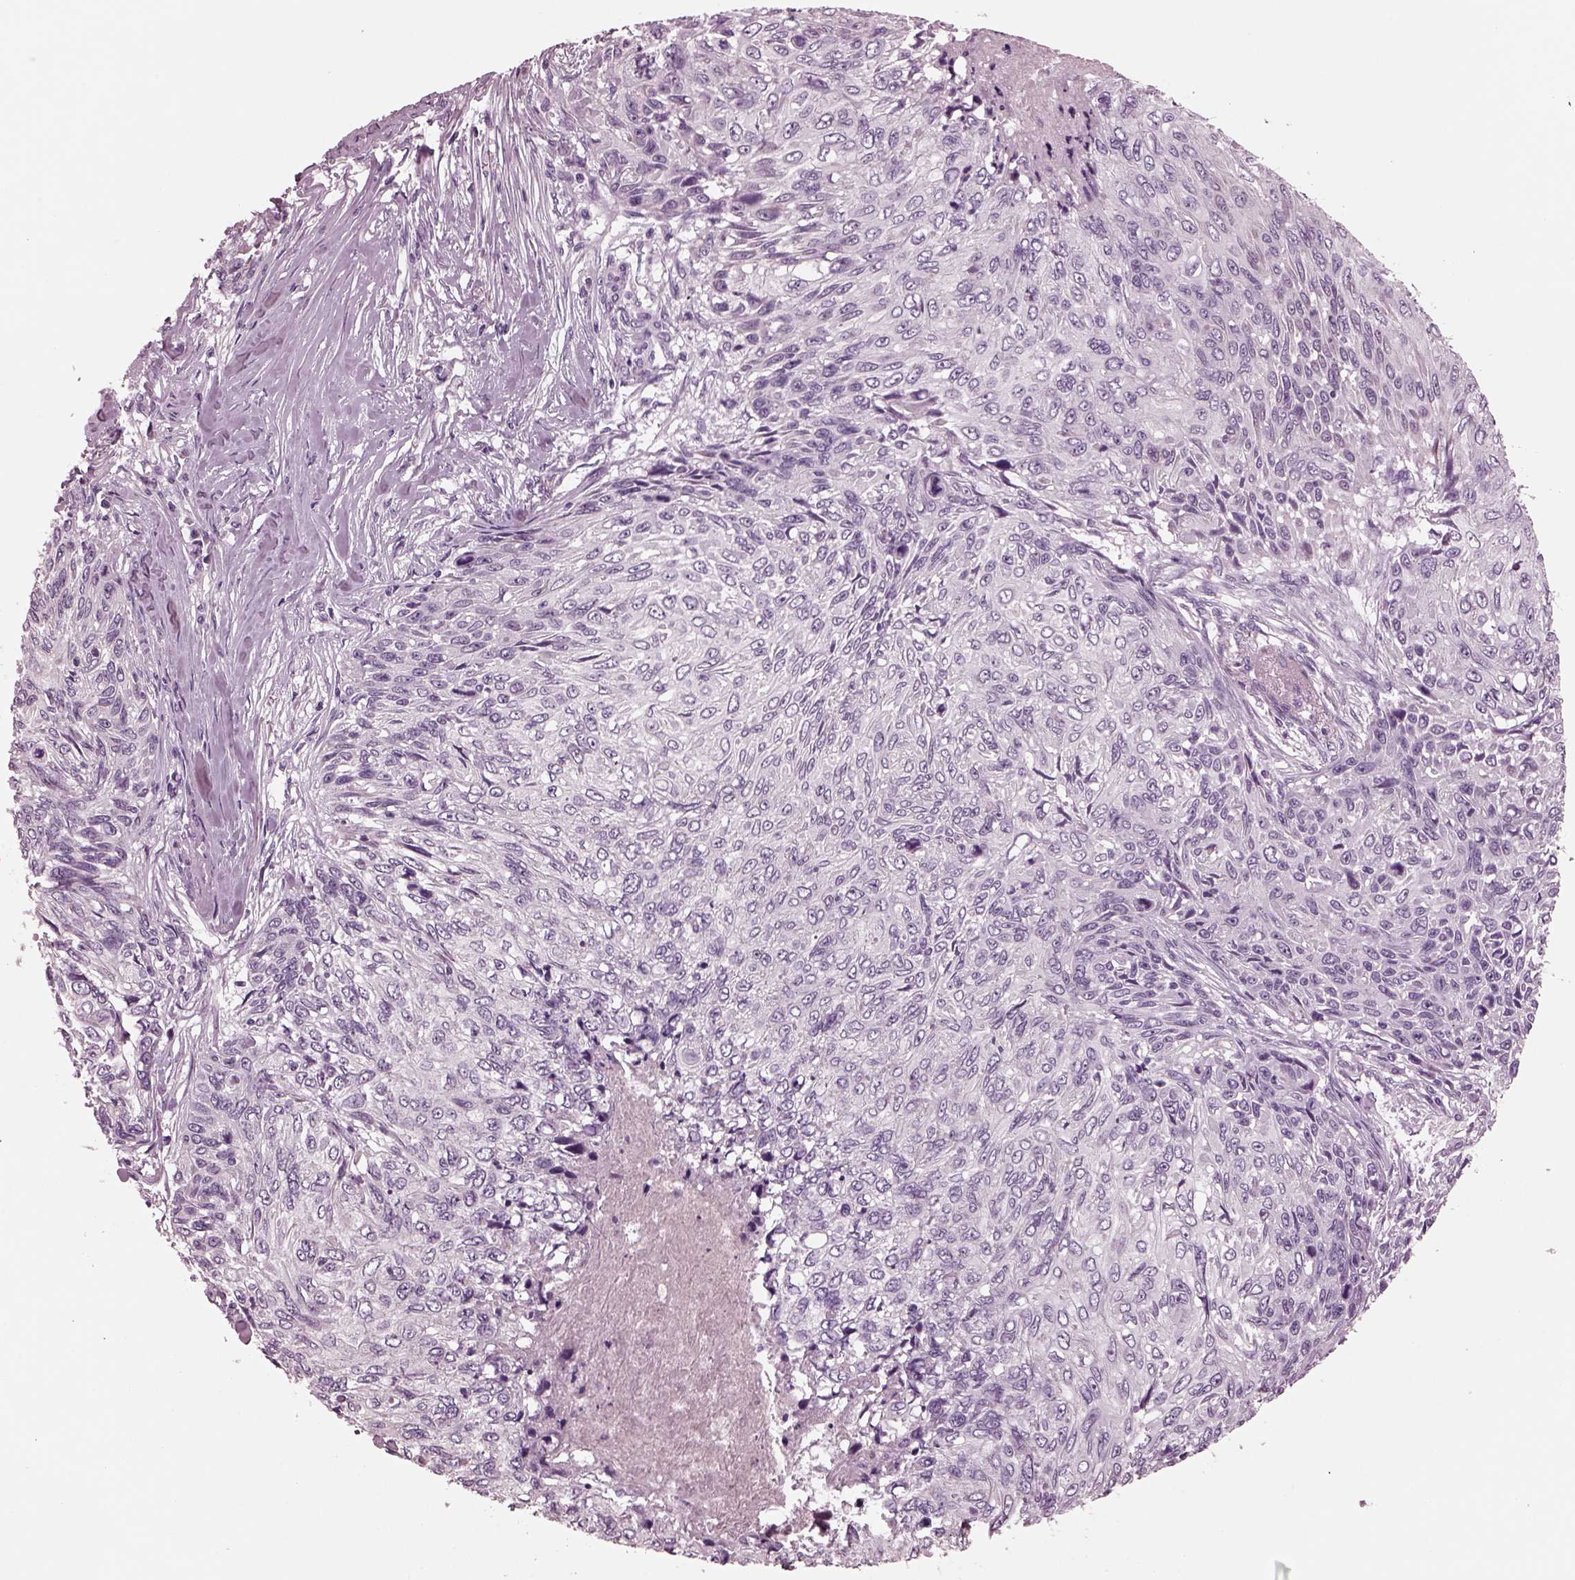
{"staining": {"intensity": "negative", "quantity": "none", "location": "none"}, "tissue": "skin cancer", "cell_type": "Tumor cells", "image_type": "cancer", "snomed": [{"axis": "morphology", "description": "Squamous cell carcinoma, NOS"}, {"axis": "topography", "description": "Skin"}], "caption": "This is an immunohistochemistry (IHC) histopathology image of skin cancer. There is no expression in tumor cells.", "gene": "MIB2", "patient": {"sex": "male", "age": 92}}